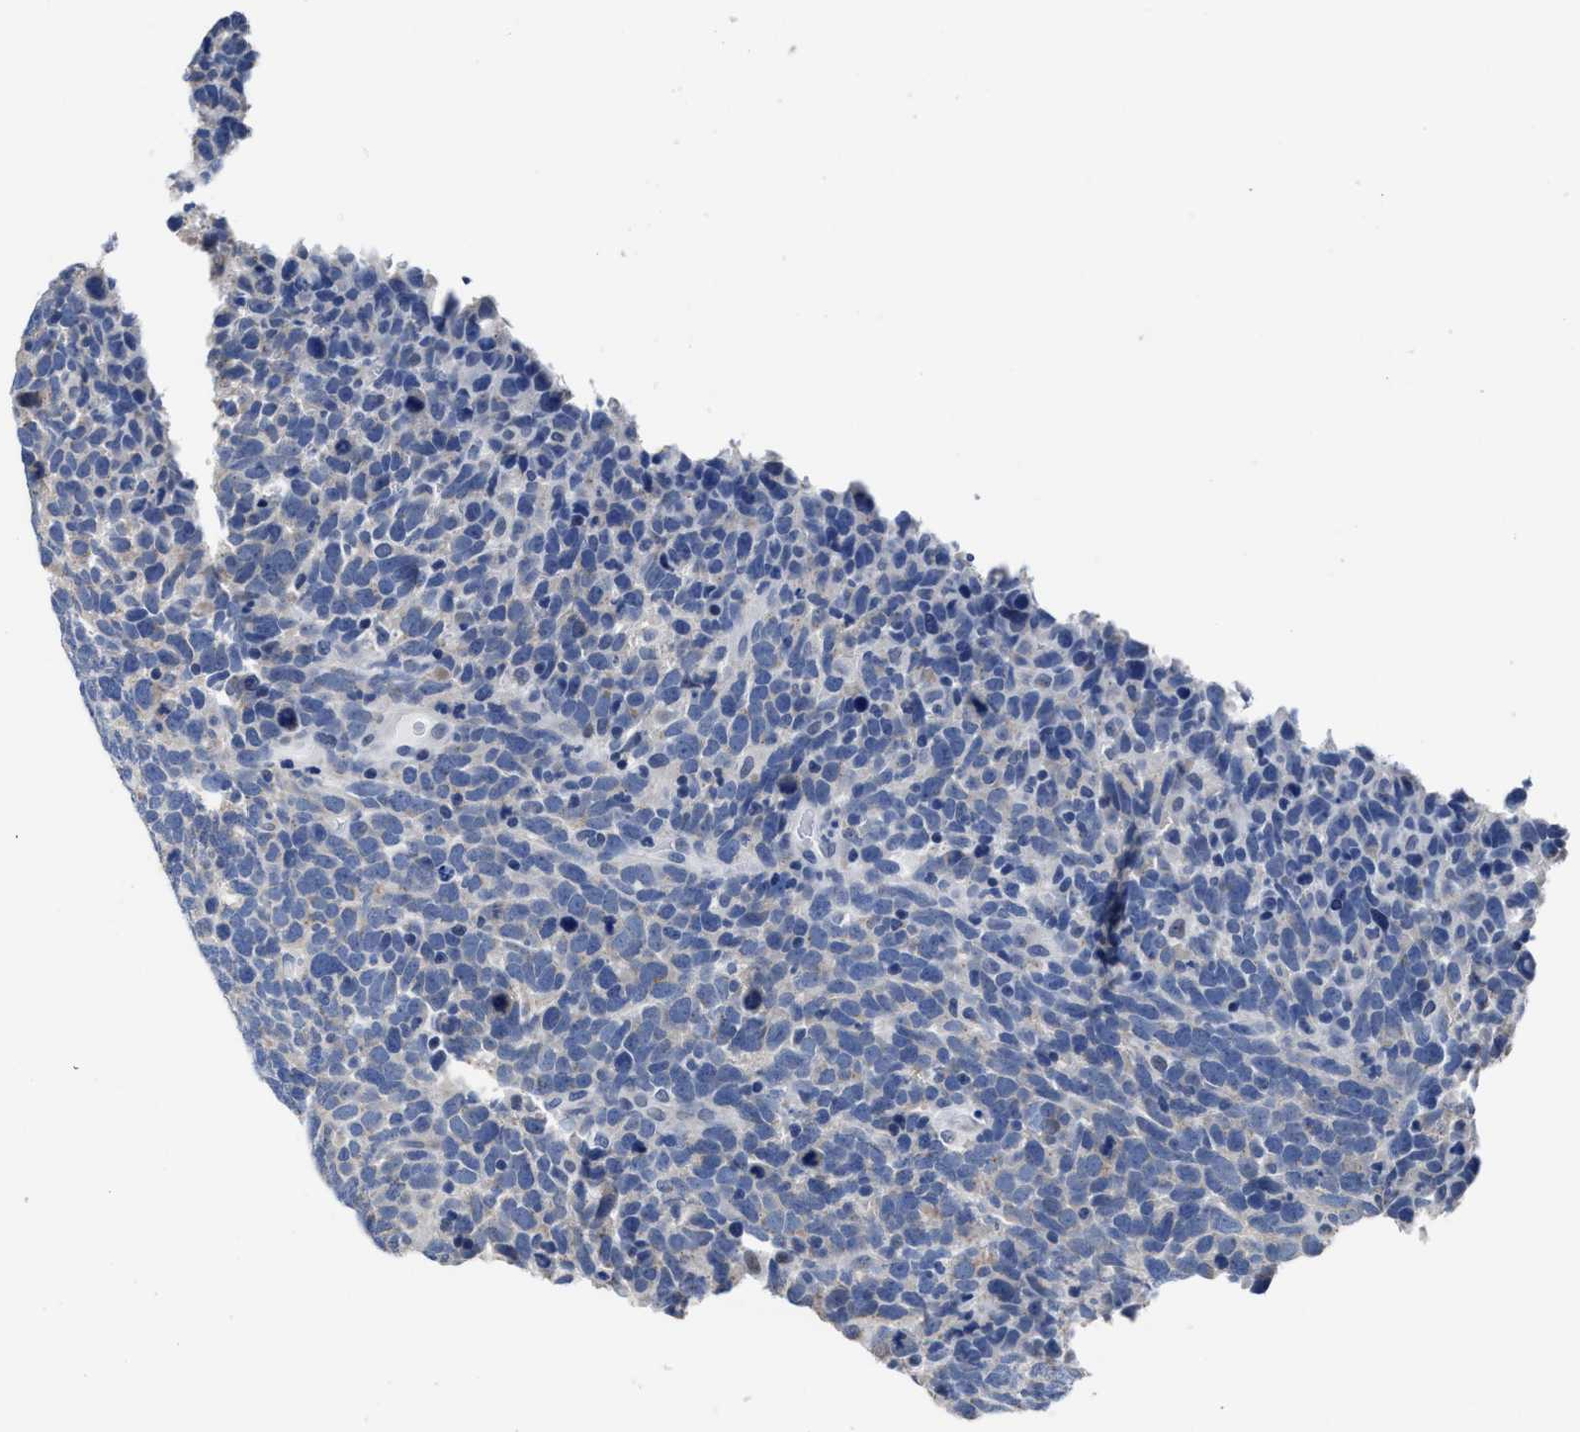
{"staining": {"intensity": "negative", "quantity": "none", "location": "none"}, "tissue": "urothelial cancer", "cell_type": "Tumor cells", "image_type": "cancer", "snomed": [{"axis": "morphology", "description": "Urothelial carcinoma, High grade"}, {"axis": "topography", "description": "Urinary bladder"}], "caption": "Immunohistochemistry of high-grade urothelial carcinoma reveals no positivity in tumor cells.", "gene": "HOOK1", "patient": {"sex": "female", "age": 82}}